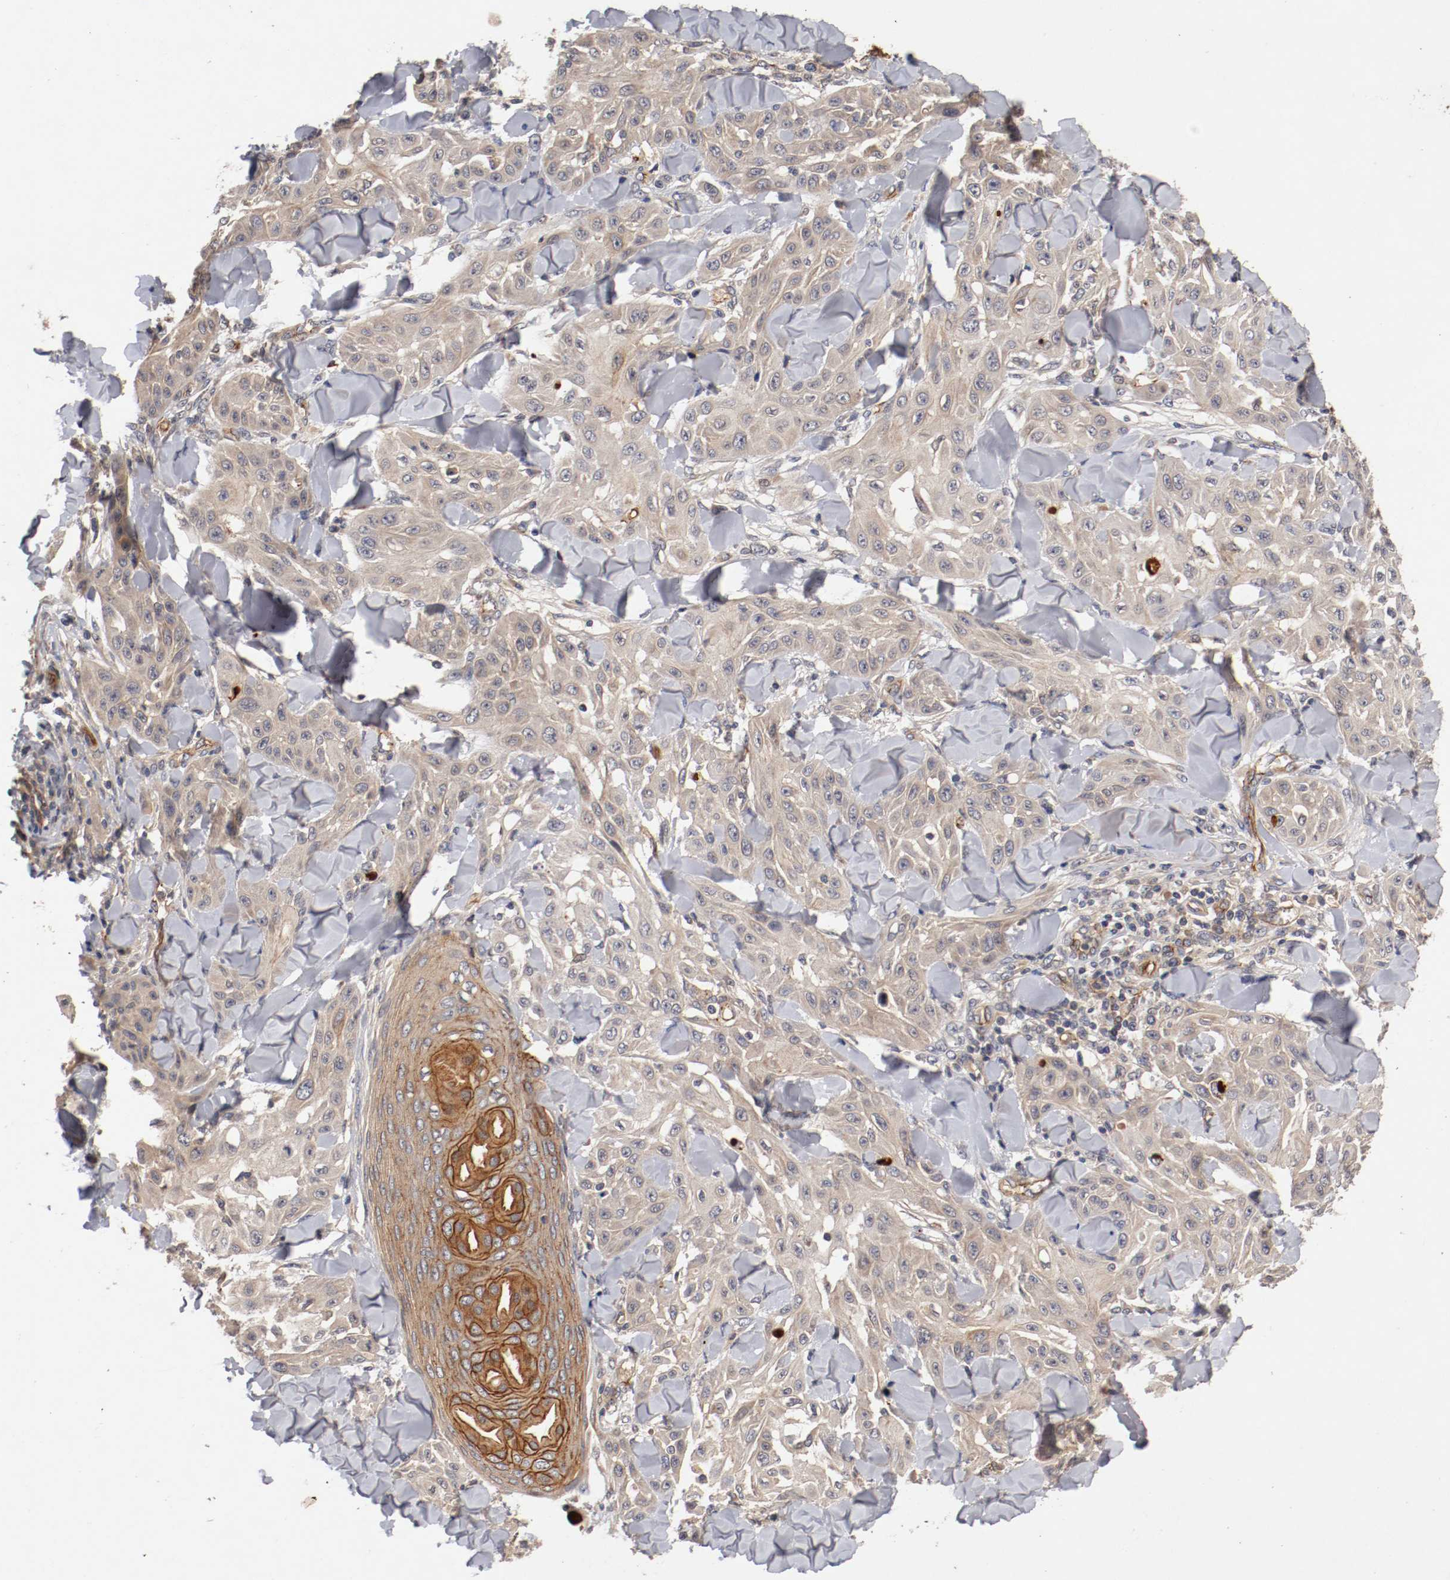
{"staining": {"intensity": "moderate", "quantity": "25%-75%", "location": "cytoplasmic/membranous"}, "tissue": "skin cancer", "cell_type": "Tumor cells", "image_type": "cancer", "snomed": [{"axis": "morphology", "description": "Squamous cell carcinoma, NOS"}, {"axis": "topography", "description": "Skin"}], "caption": "Skin squamous cell carcinoma stained for a protein (brown) displays moderate cytoplasmic/membranous positive positivity in approximately 25%-75% of tumor cells.", "gene": "TYK2", "patient": {"sex": "male", "age": 24}}